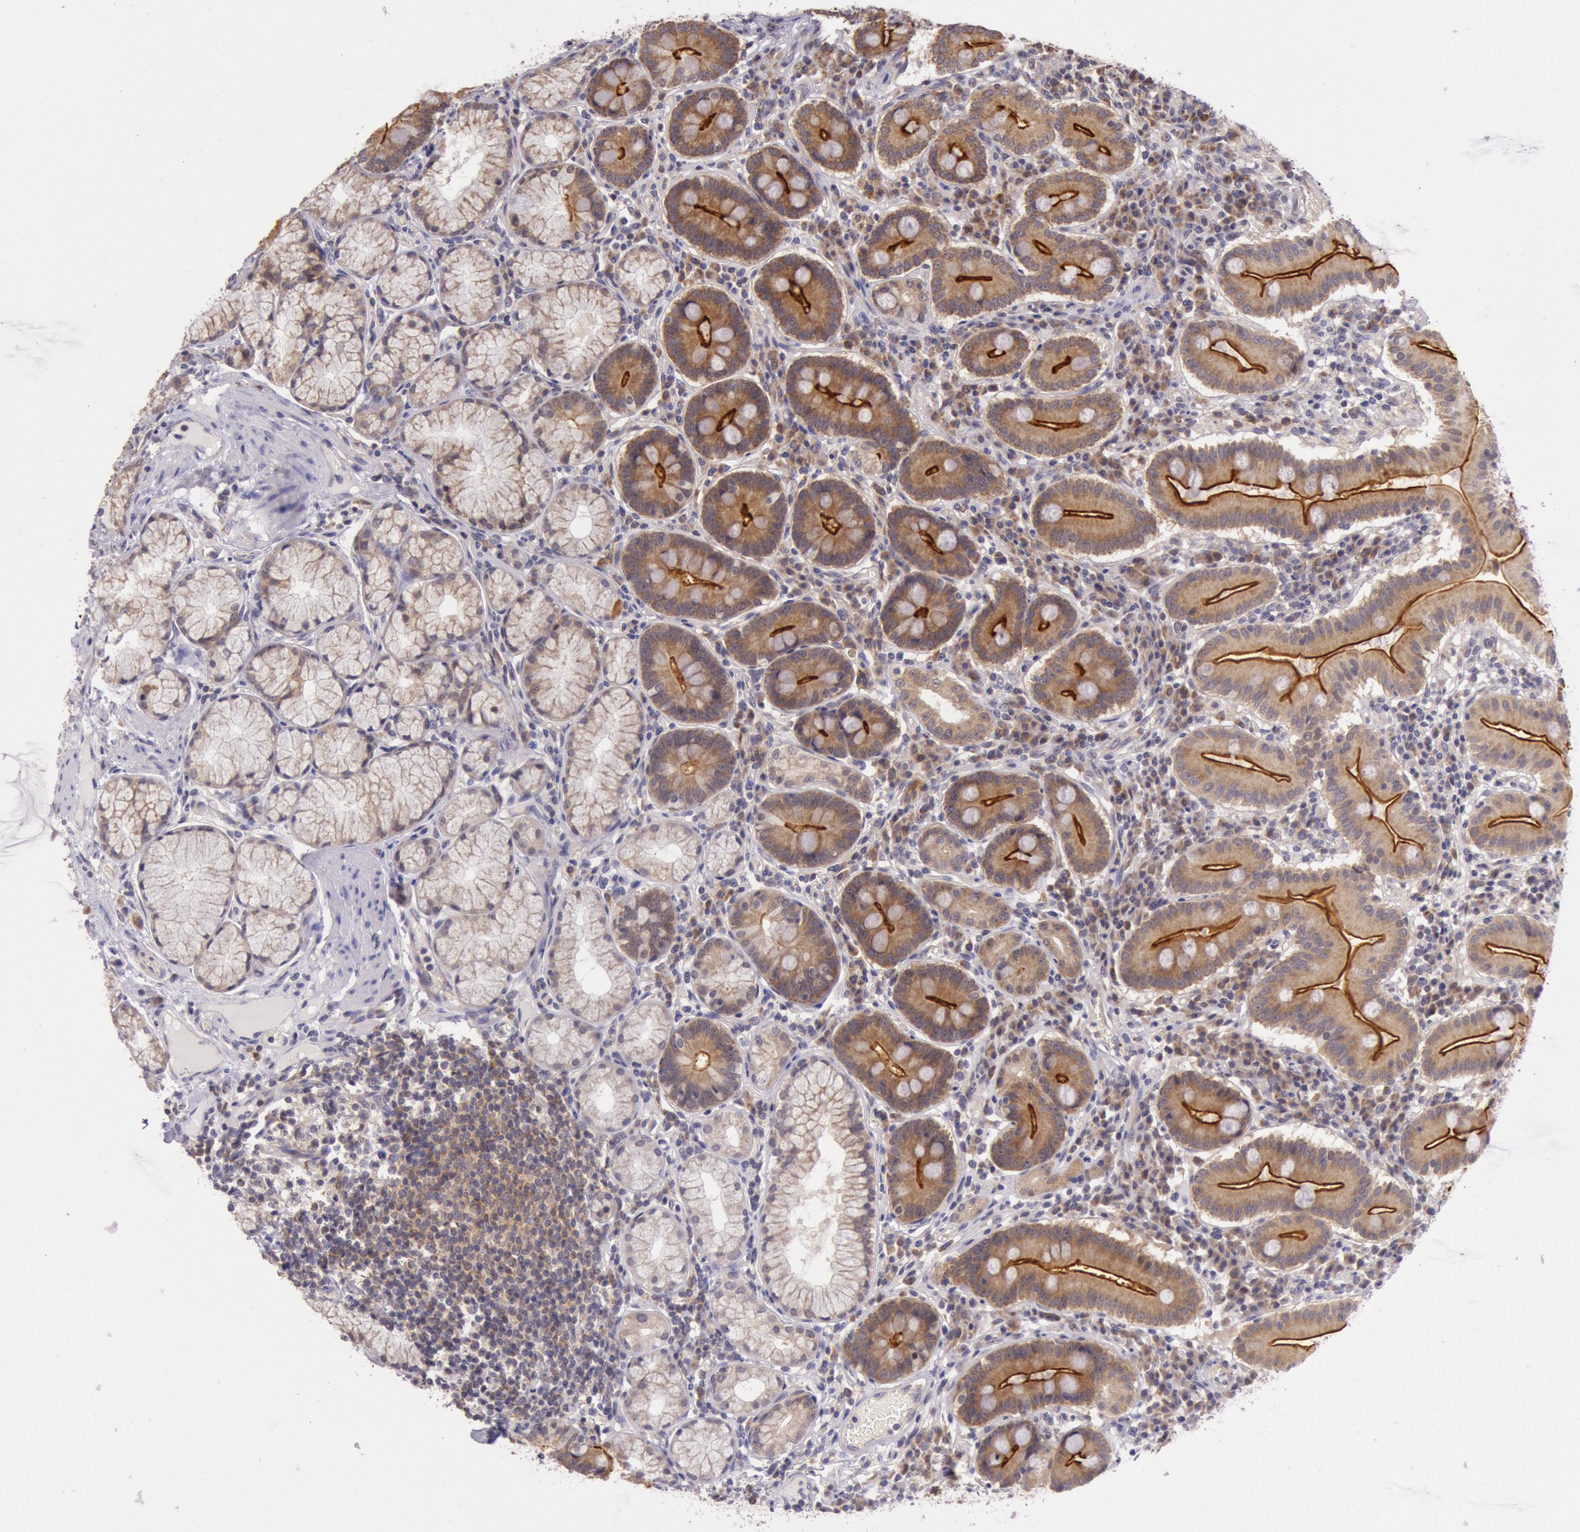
{"staining": {"intensity": "strong", "quantity": ">75%", "location": "cytoplasmic/membranous"}, "tissue": "duodenum", "cell_type": "Glandular cells", "image_type": "normal", "snomed": [{"axis": "morphology", "description": "Normal tissue, NOS"}, {"axis": "topography", "description": "Duodenum"}], "caption": "Immunohistochemical staining of benign human duodenum displays >75% levels of strong cytoplasmic/membranous protein positivity in about >75% of glandular cells. Immunohistochemistry (ihc) stains the protein in brown and the nuclei are stained blue.", "gene": "CDK16", "patient": {"sex": "male", "age": 50}}